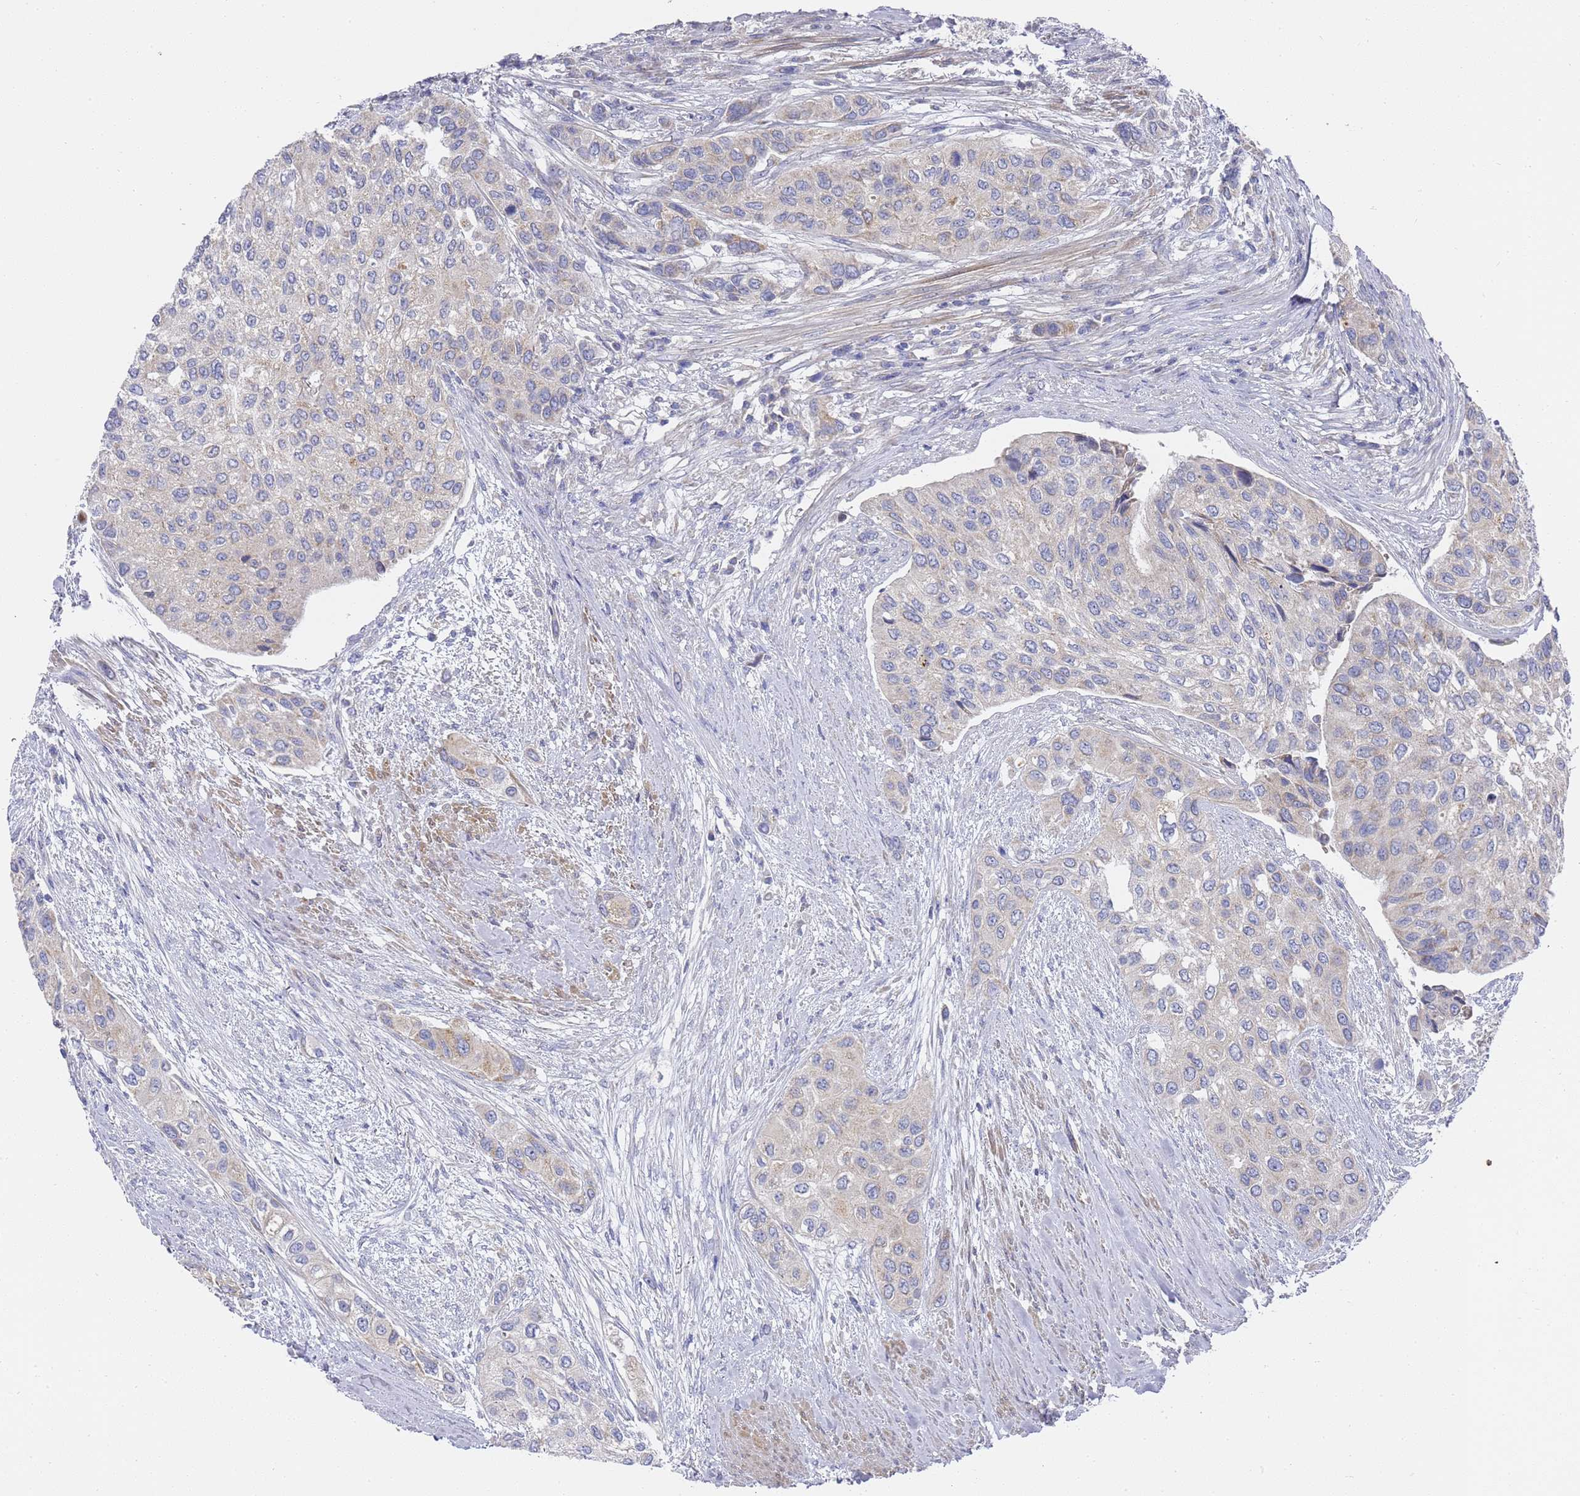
{"staining": {"intensity": "negative", "quantity": "none", "location": "none"}, "tissue": "urothelial cancer", "cell_type": "Tumor cells", "image_type": "cancer", "snomed": [{"axis": "morphology", "description": "Normal tissue, NOS"}, {"axis": "morphology", "description": "Urothelial carcinoma, High grade"}, {"axis": "topography", "description": "Vascular tissue"}, {"axis": "topography", "description": "Urinary bladder"}], "caption": "Immunohistochemistry micrograph of neoplastic tissue: urothelial cancer stained with DAB (3,3'-diaminobenzidine) displays no significant protein staining in tumor cells. The staining is performed using DAB (3,3'-diaminobenzidine) brown chromogen with nuclei counter-stained in using hematoxylin.", "gene": "SCAPER", "patient": {"sex": "female", "age": 56}}